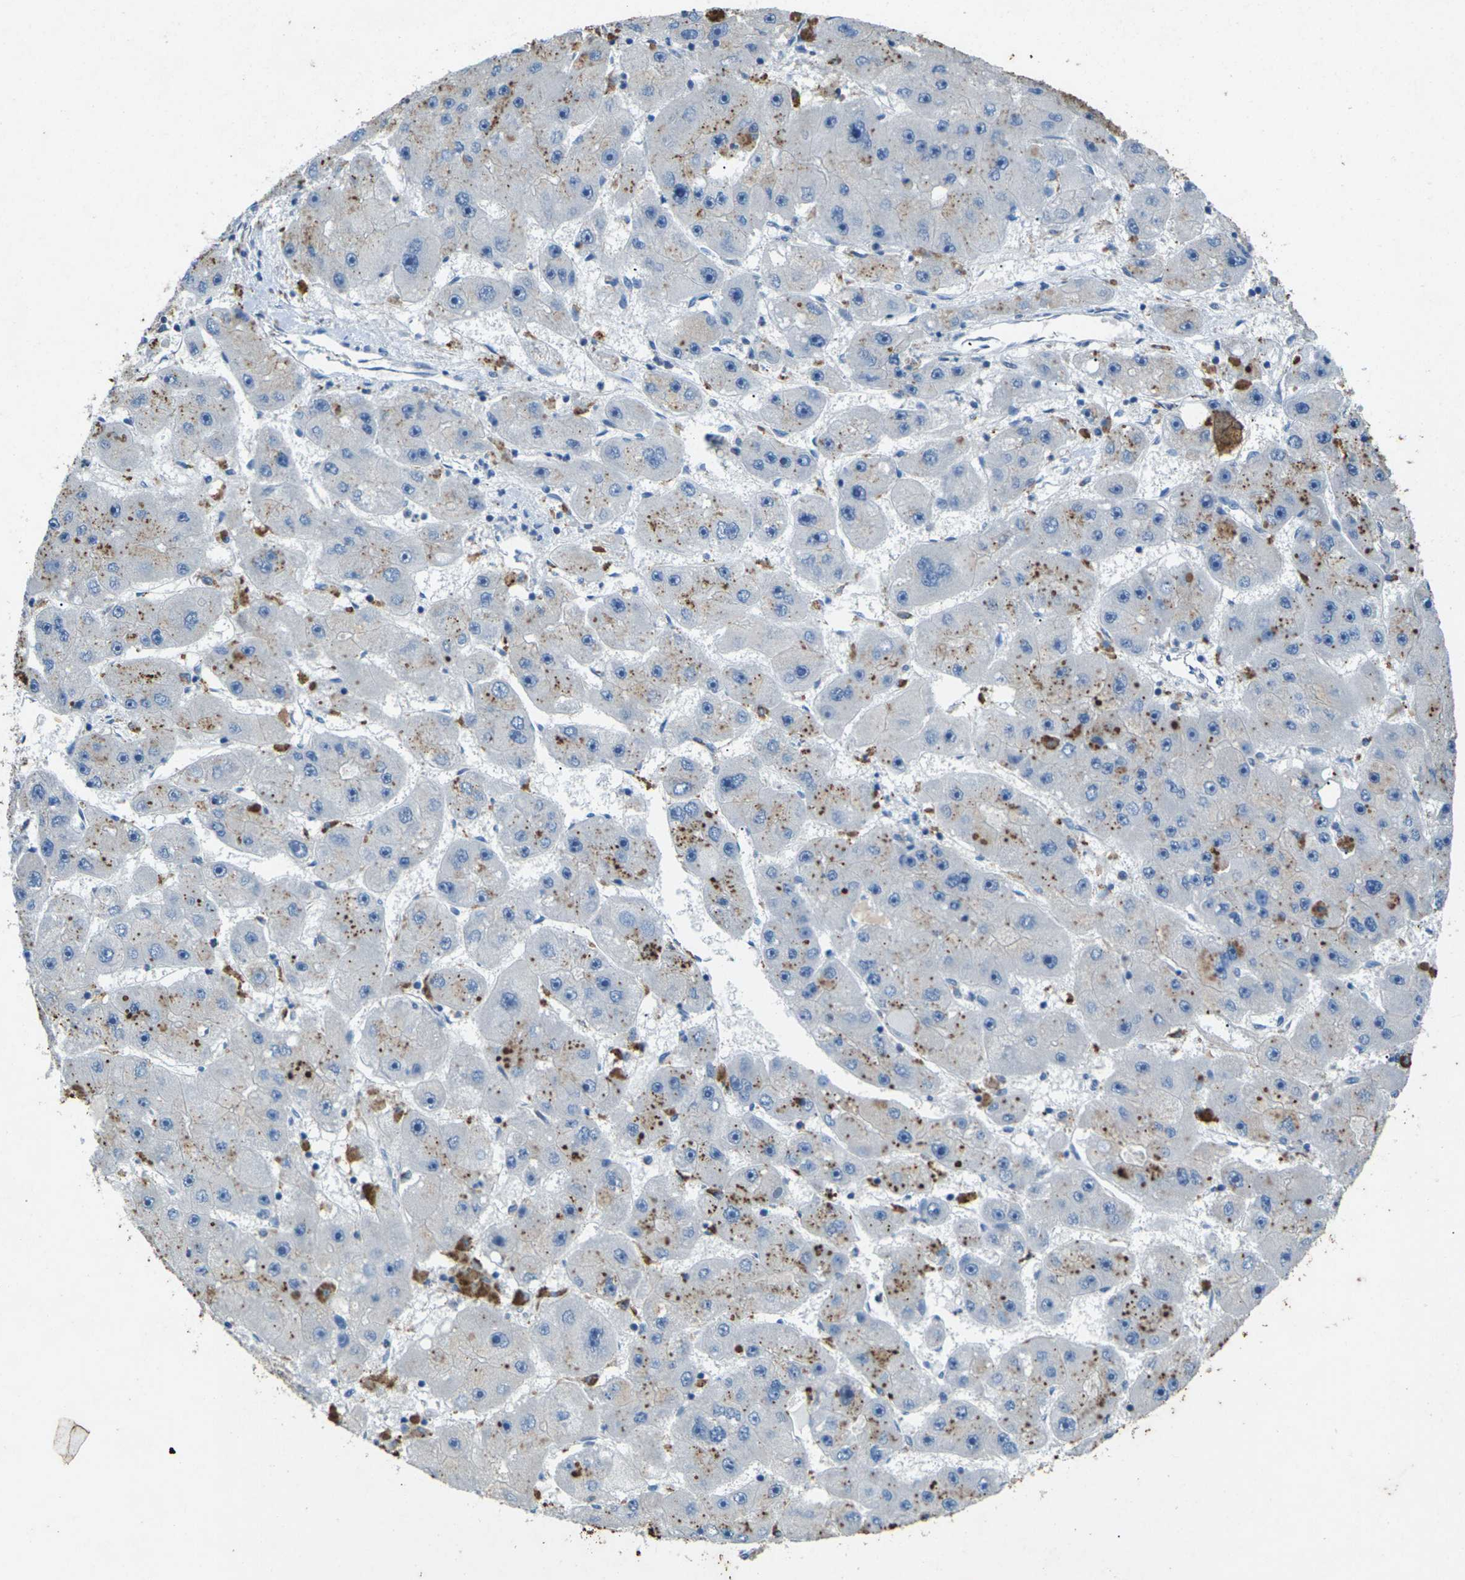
{"staining": {"intensity": "moderate", "quantity": "25%-75%", "location": "cytoplasmic/membranous"}, "tissue": "liver cancer", "cell_type": "Tumor cells", "image_type": "cancer", "snomed": [{"axis": "morphology", "description": "Carcinoma, Hepatocellular, NOS"}, {"axis": "topography", "description": "Liver"}], "caption": "Approximately 25%-75% of tumor cells in human hepatocellular carcinoma (liver) reveal moderate cytoplasmic/membranous protein staining as visualized by brown immunohistochemical staining.", "gene": "SIGLEC14", "patient": {"sex": "female", "age": 61}}